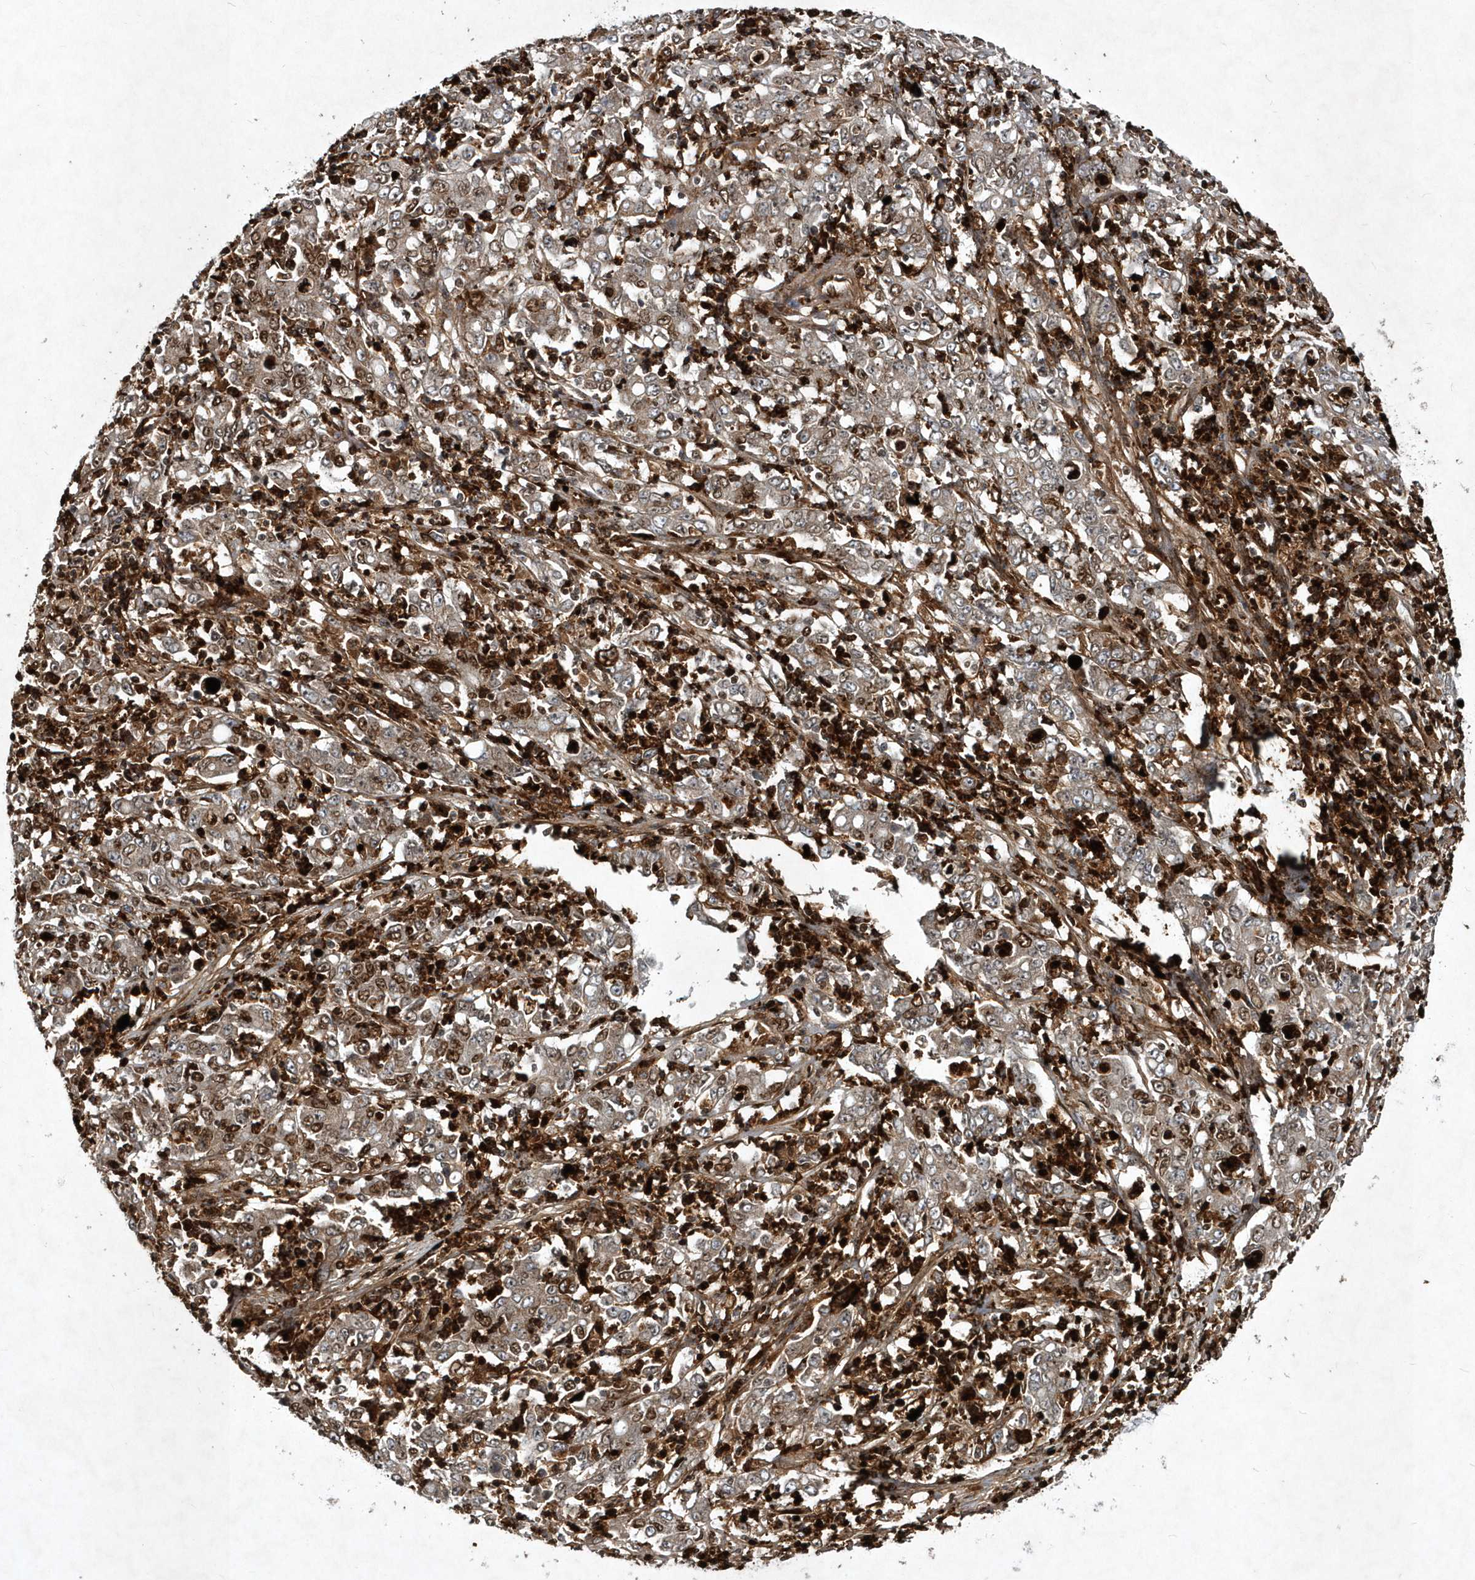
{"staining": {"intensity": "moderate", "quantity": "25%-75%", "location": "cytoplasmic/membranous,nuclear"}, "tissue": "stomach cancer", "cell_type": "Tumor cells", "image_type": "cancer", "snomed": [{"axis": "morphology", "description": "Adenocarcinoma, NOS"}, {"axis": "topography", "description": "Stomach, lower"}], "caption": "Human stomach cancer stained with a protein marker exhibits moderate staining in tumor cells.", "gene": "SOWAHB", "patient": {"sex": "female", "age": 71}}